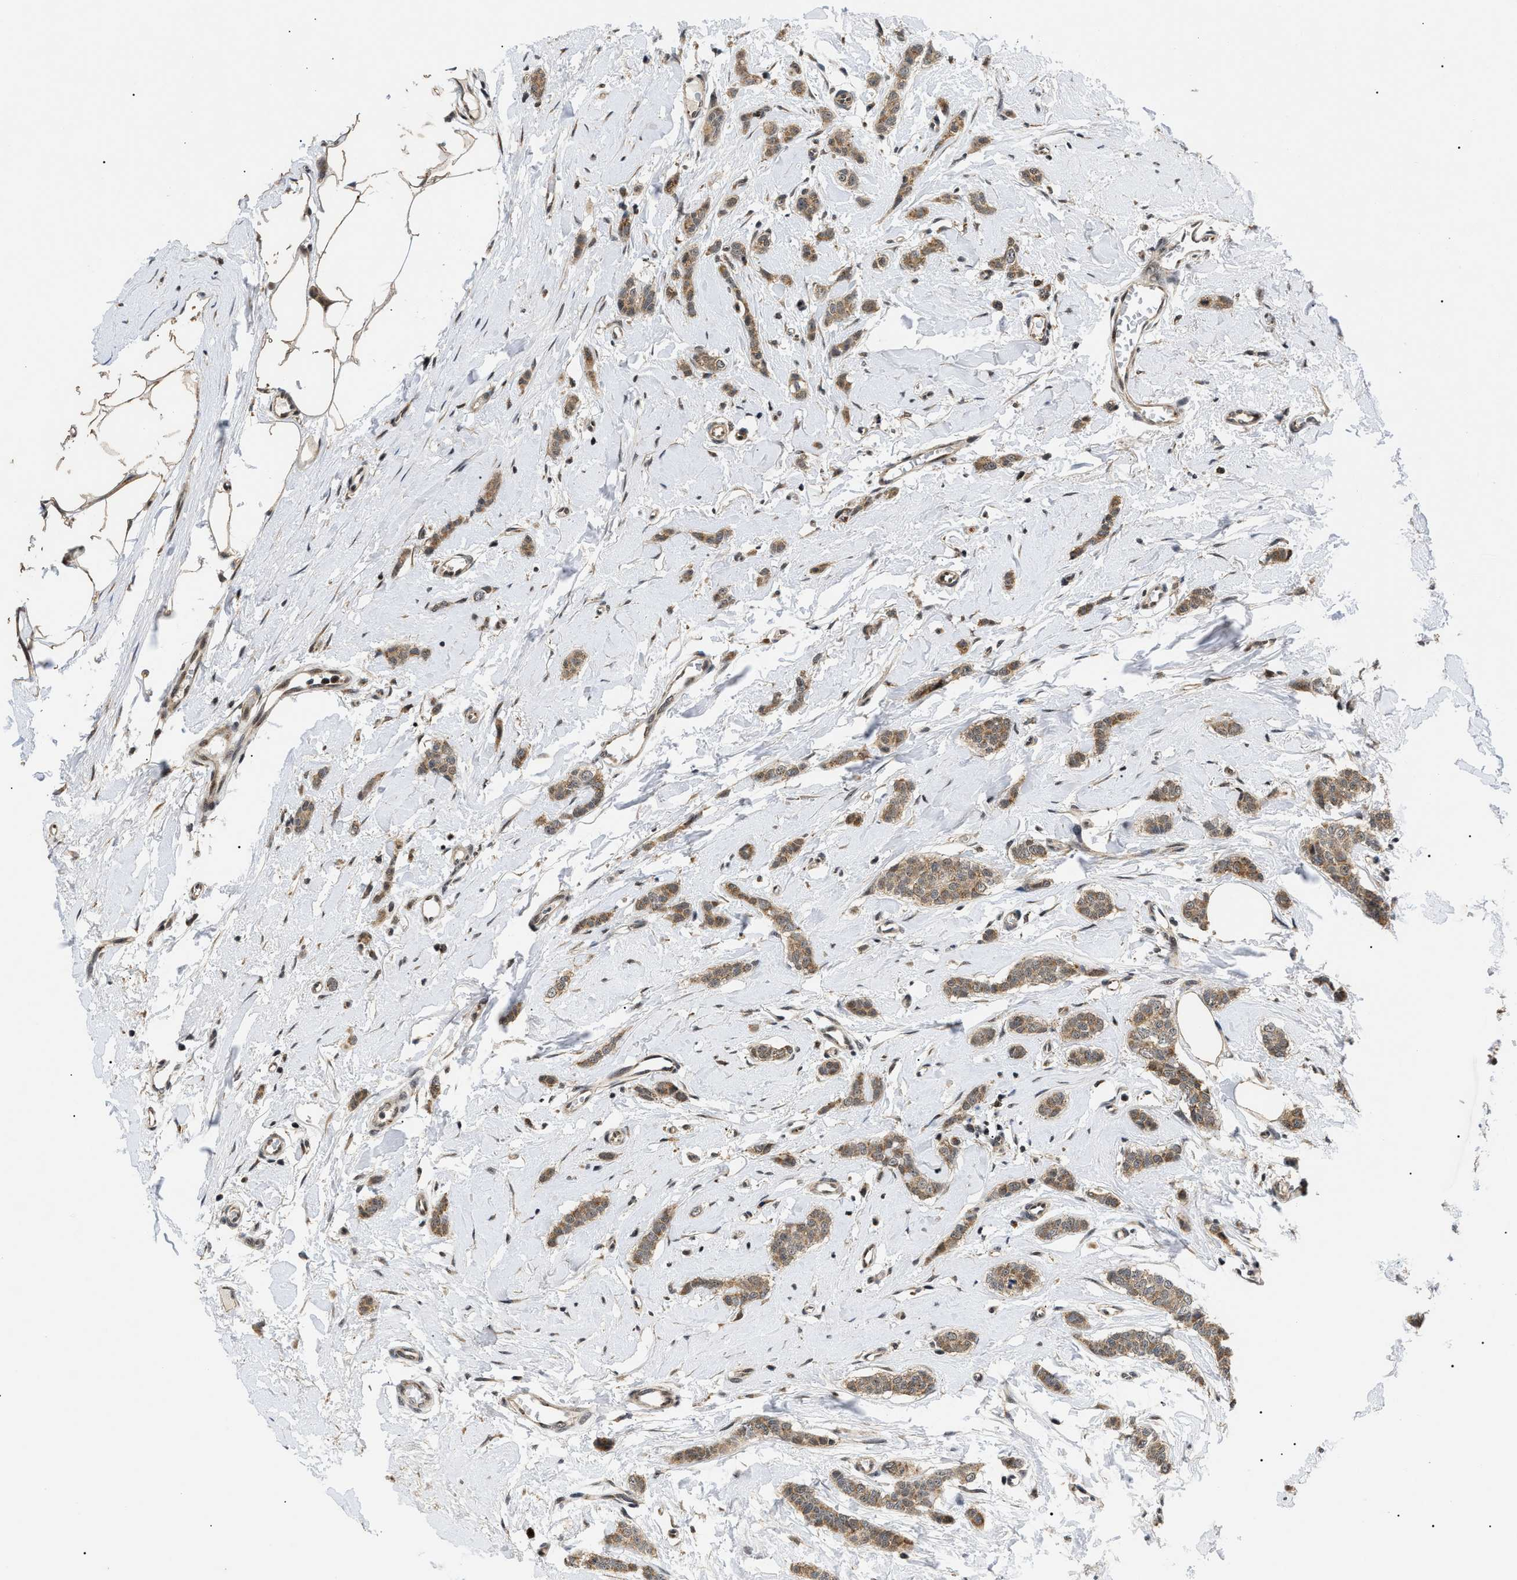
{"staining": {"intensity": "weak", "quantity": ">75%", "location": "cytoplasmic/membranous"}, "tissue": "breast cancer", "cell_type": "Tumor cells", "image_type": "cancer", "snomed": [{"axis": "morphology", "description": "Lobular carcinoma"}, {"axis": "topography", "description": "Skin"}, {"axis": "topography", "description": "Breast"}], "caption": "Breast lobular carcinoma stained with DAB (3,3'-diaminobenzidine) immunohistochemistry (IHC) exhibits low levels of weak cytoplasmic/membranous expression in about >75% of tumor cells.", "gene": "ZBTB11", "patient": {"sex": "female", "age": 46}}